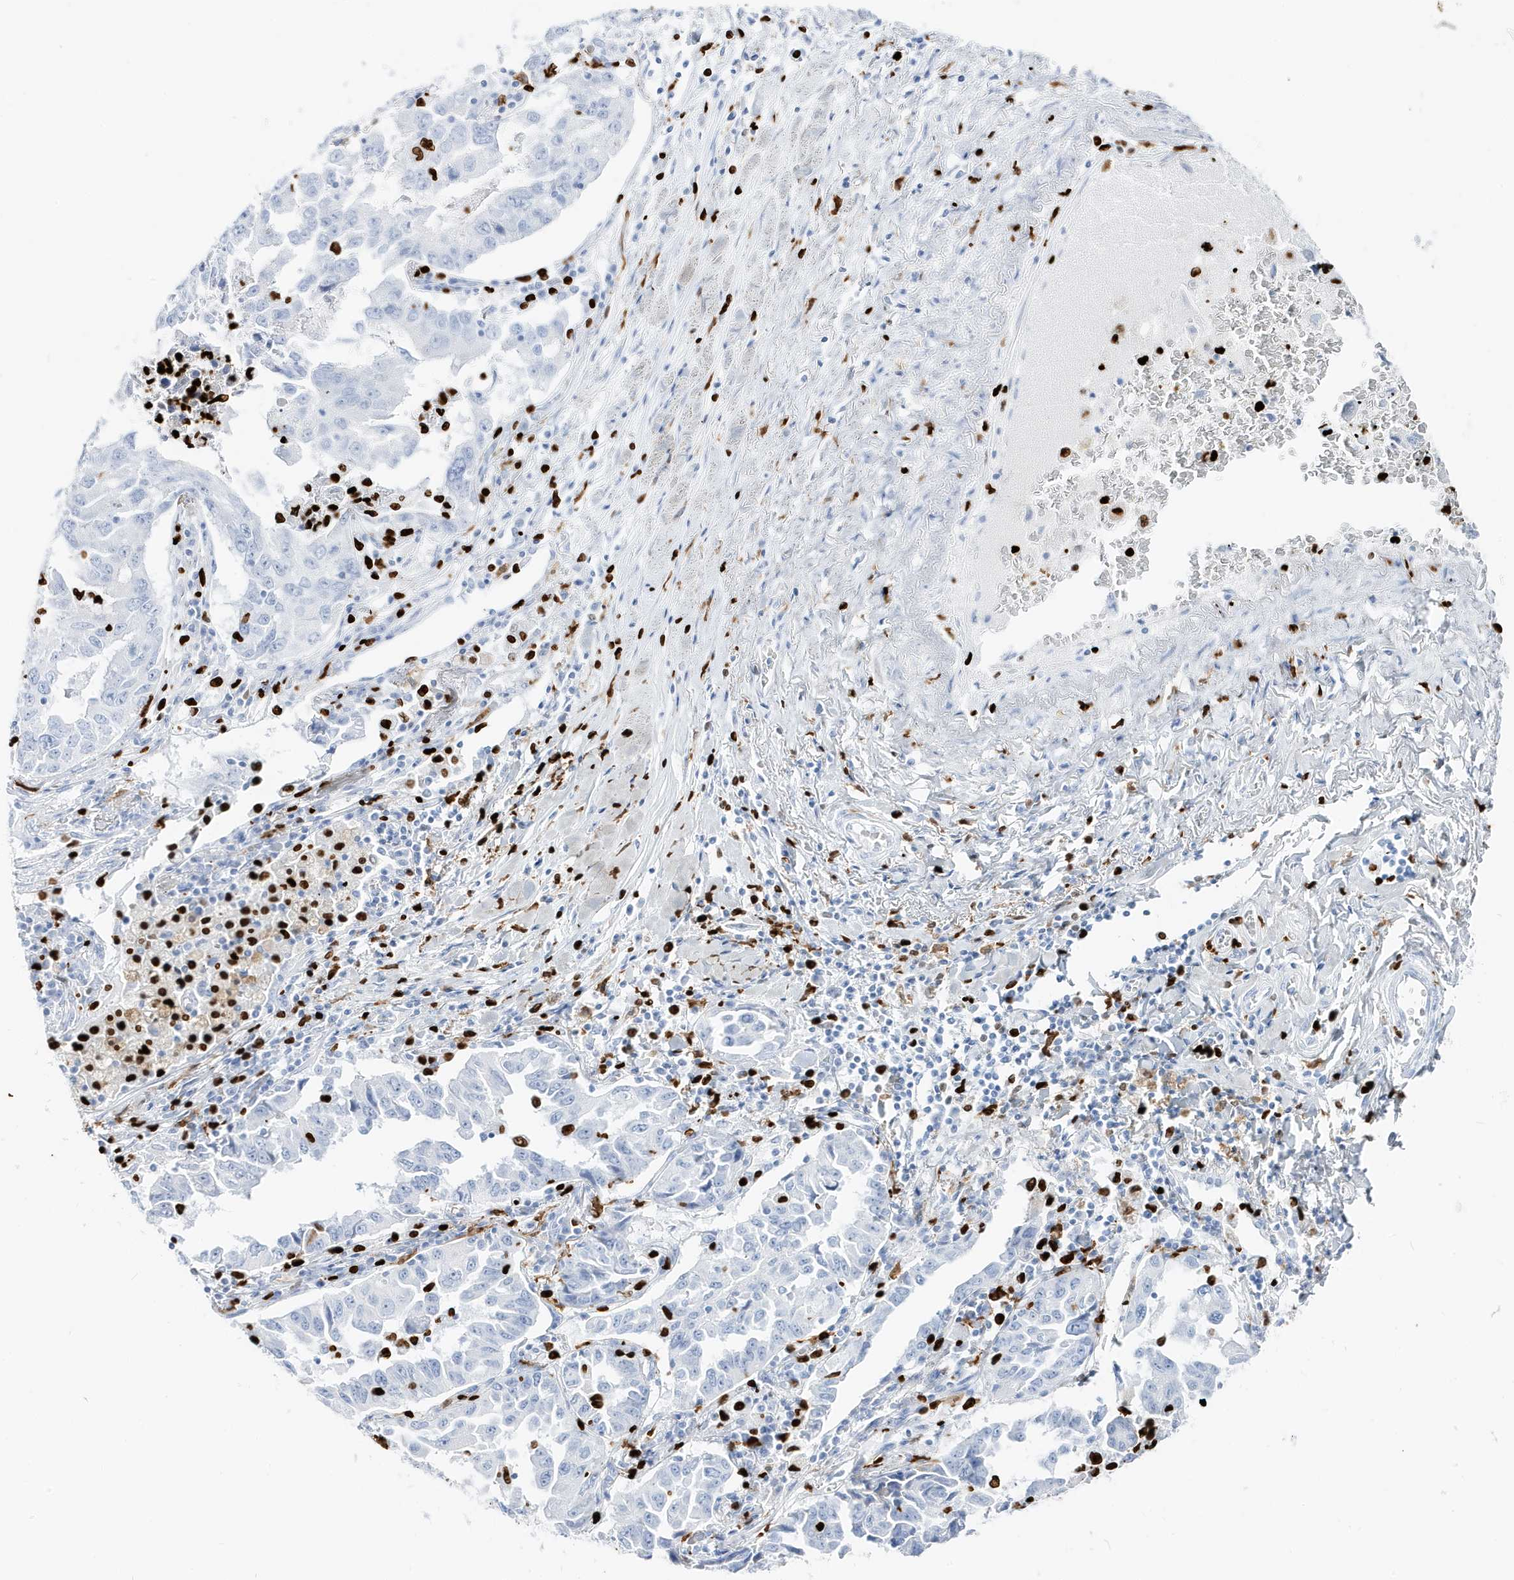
{"staining": {"intensity": "negative", "quantity": "none", "location": "none"}, "tissue": "lung cancer", "cell_type": "Tumor cells", "image_type": "cancer", "snomed": [{"axis": "morphology", "description": "Adenocarcinoma, NOS"}, {"axis": "topography", "description": "Lung"}], "caption": "Immunohistochemistry (IHC) micrograph of neoplastic tissue: lung adenocarcinoma stained with DAB reveals no significant protein staining in tumor cells.", "gene": "MNDA", "patient": {"sex": "female", "age": 51}}